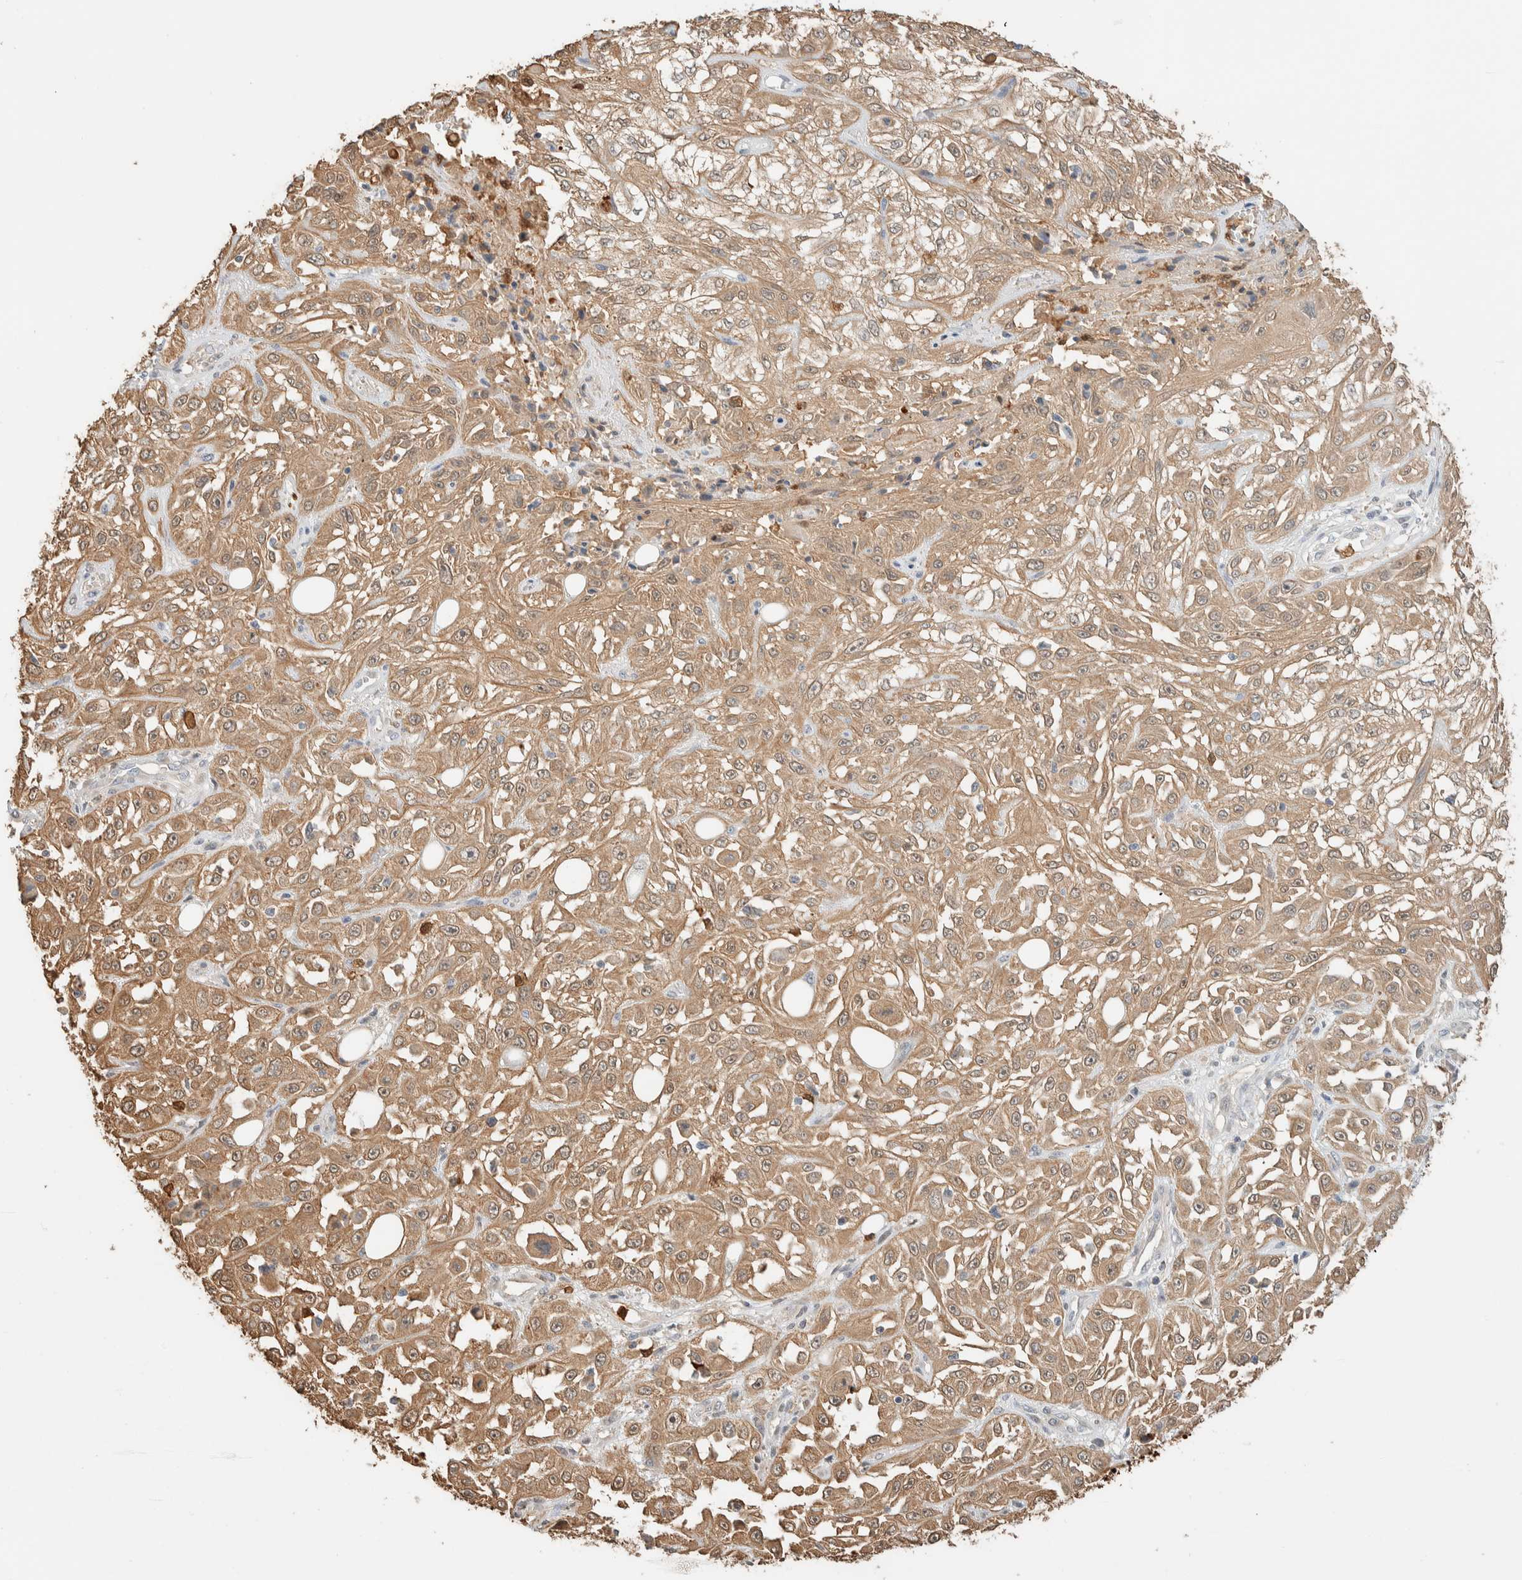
{"staining": {"intensity": "moderate", "quantity": ">75%", "location": "cytoplasmic/membranous"}, "tissue": "skin cancer", "cell_type": "Tumor cells", "image_type": "cancer", "snomed": [{"axis": "morphology", "description": "Squamous cell carcinoma, NOS"}, {"axis": "morphology", "description": "Squamous cell carcinoma, metastatic, NOS"}, {"axis": "topography", "description": "Skin"}, {"axis": "topography", "description": "Lymph node"}], "caption": "The image shows immunohistochemical staining of skin squamous cell carcinoma. There is moderate cytoplasmic/membranous positivity is appreciated in approximately >75% of tumor cells. Immunohistochemistry (ihc) stains the protein in brown and the nuclei are stained blue.", "gene": "SETD4", "patient": {"sex": "male", "age": 75}}